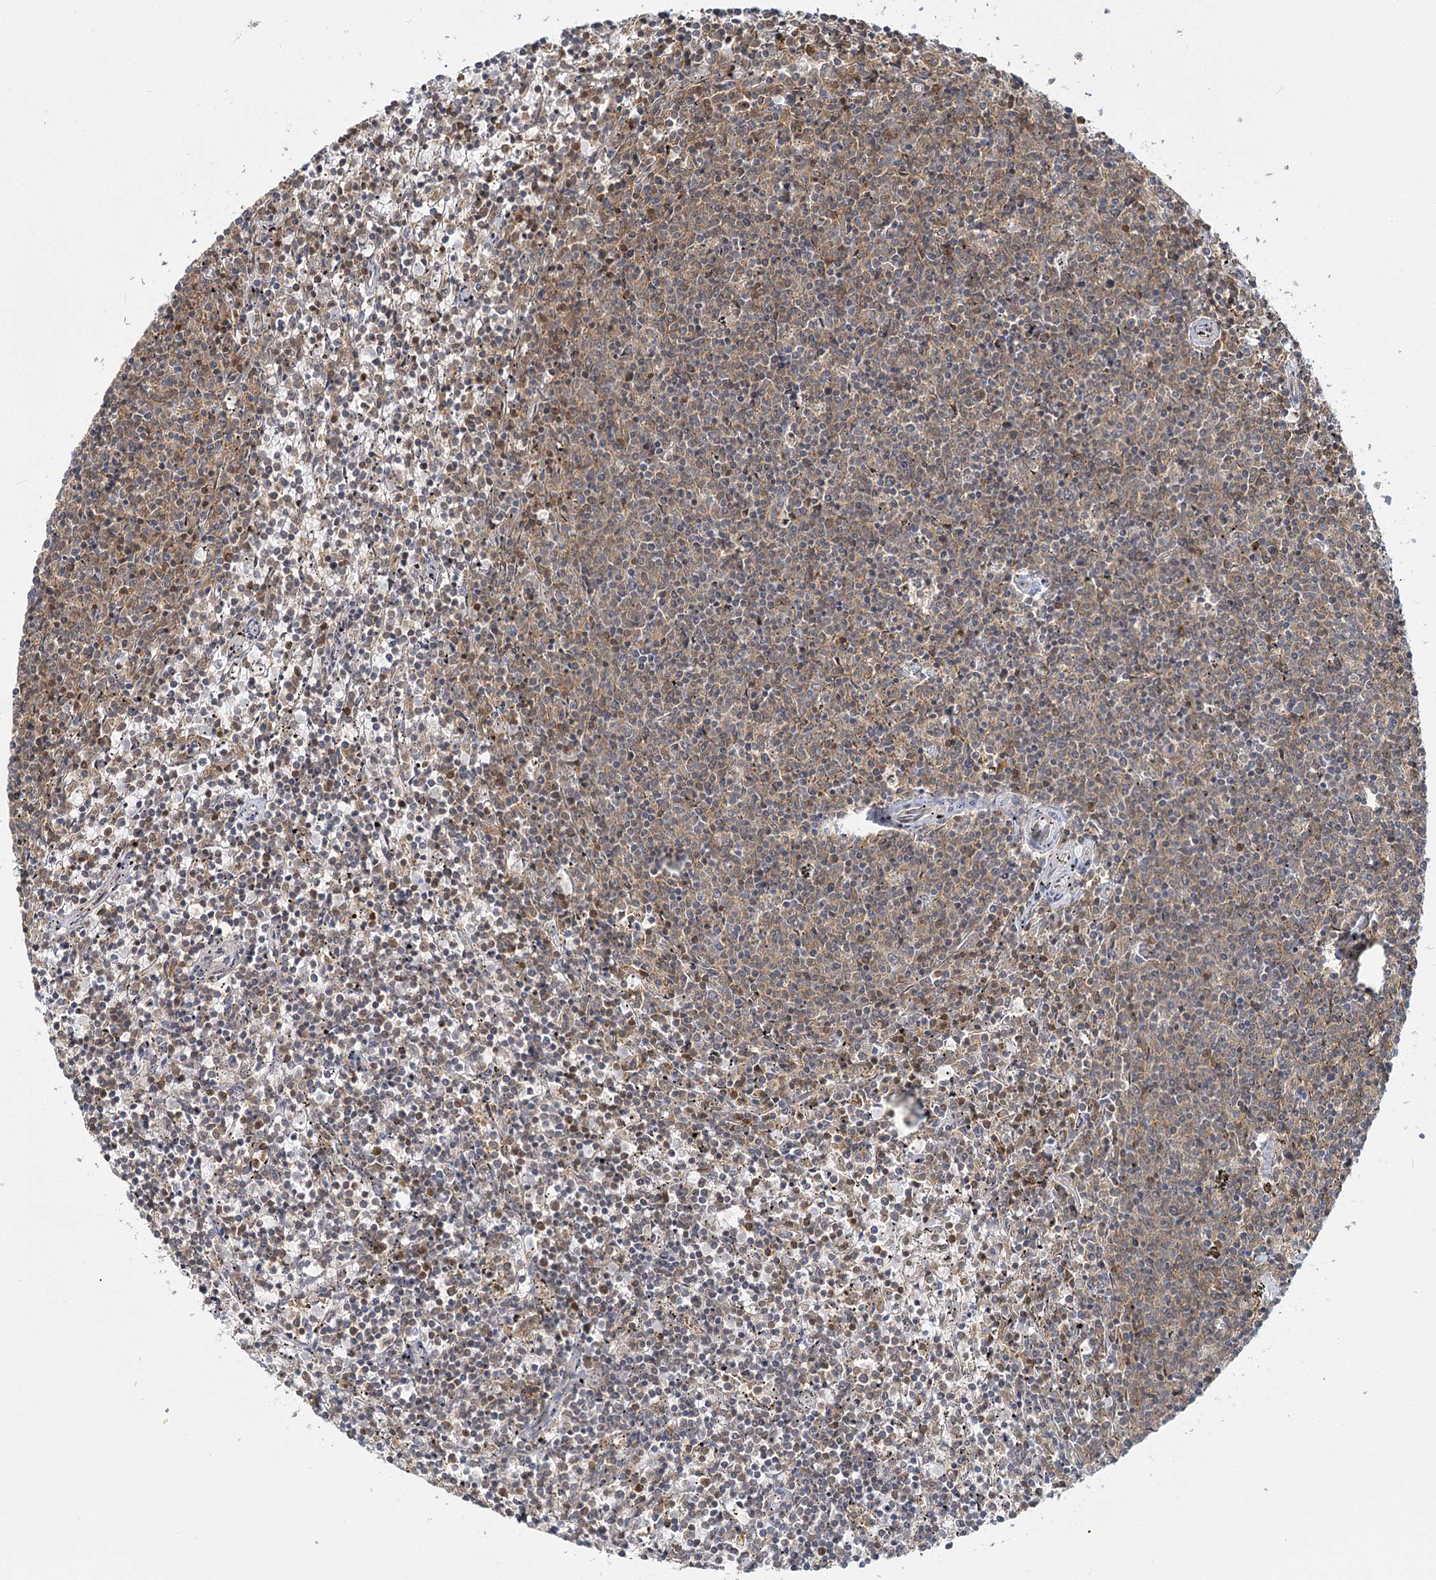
{"staining": {"intensity": "weak", "quantity": "25%-75%", "location": "cytoplasmic/membranous"}, "tissue": "lymphoma", "cell_type": "Tumor cells", "image_type": "cancer", "snomed": [{"axis": "morphology", "description": "Malignant lymphoma, non-Hodgkin's type, Low grade"}, {"axis": "topography", "description": "Spleen"}], "caption": "A histopathology image showing weak cytoplasmic/membranous positivity in about 25%-75% of tumor cells in lymphoma, as visualized by brown immunohistochemical staining.", "gene": "FAM120B", "patient": {"sex": "female", "age": 50}}